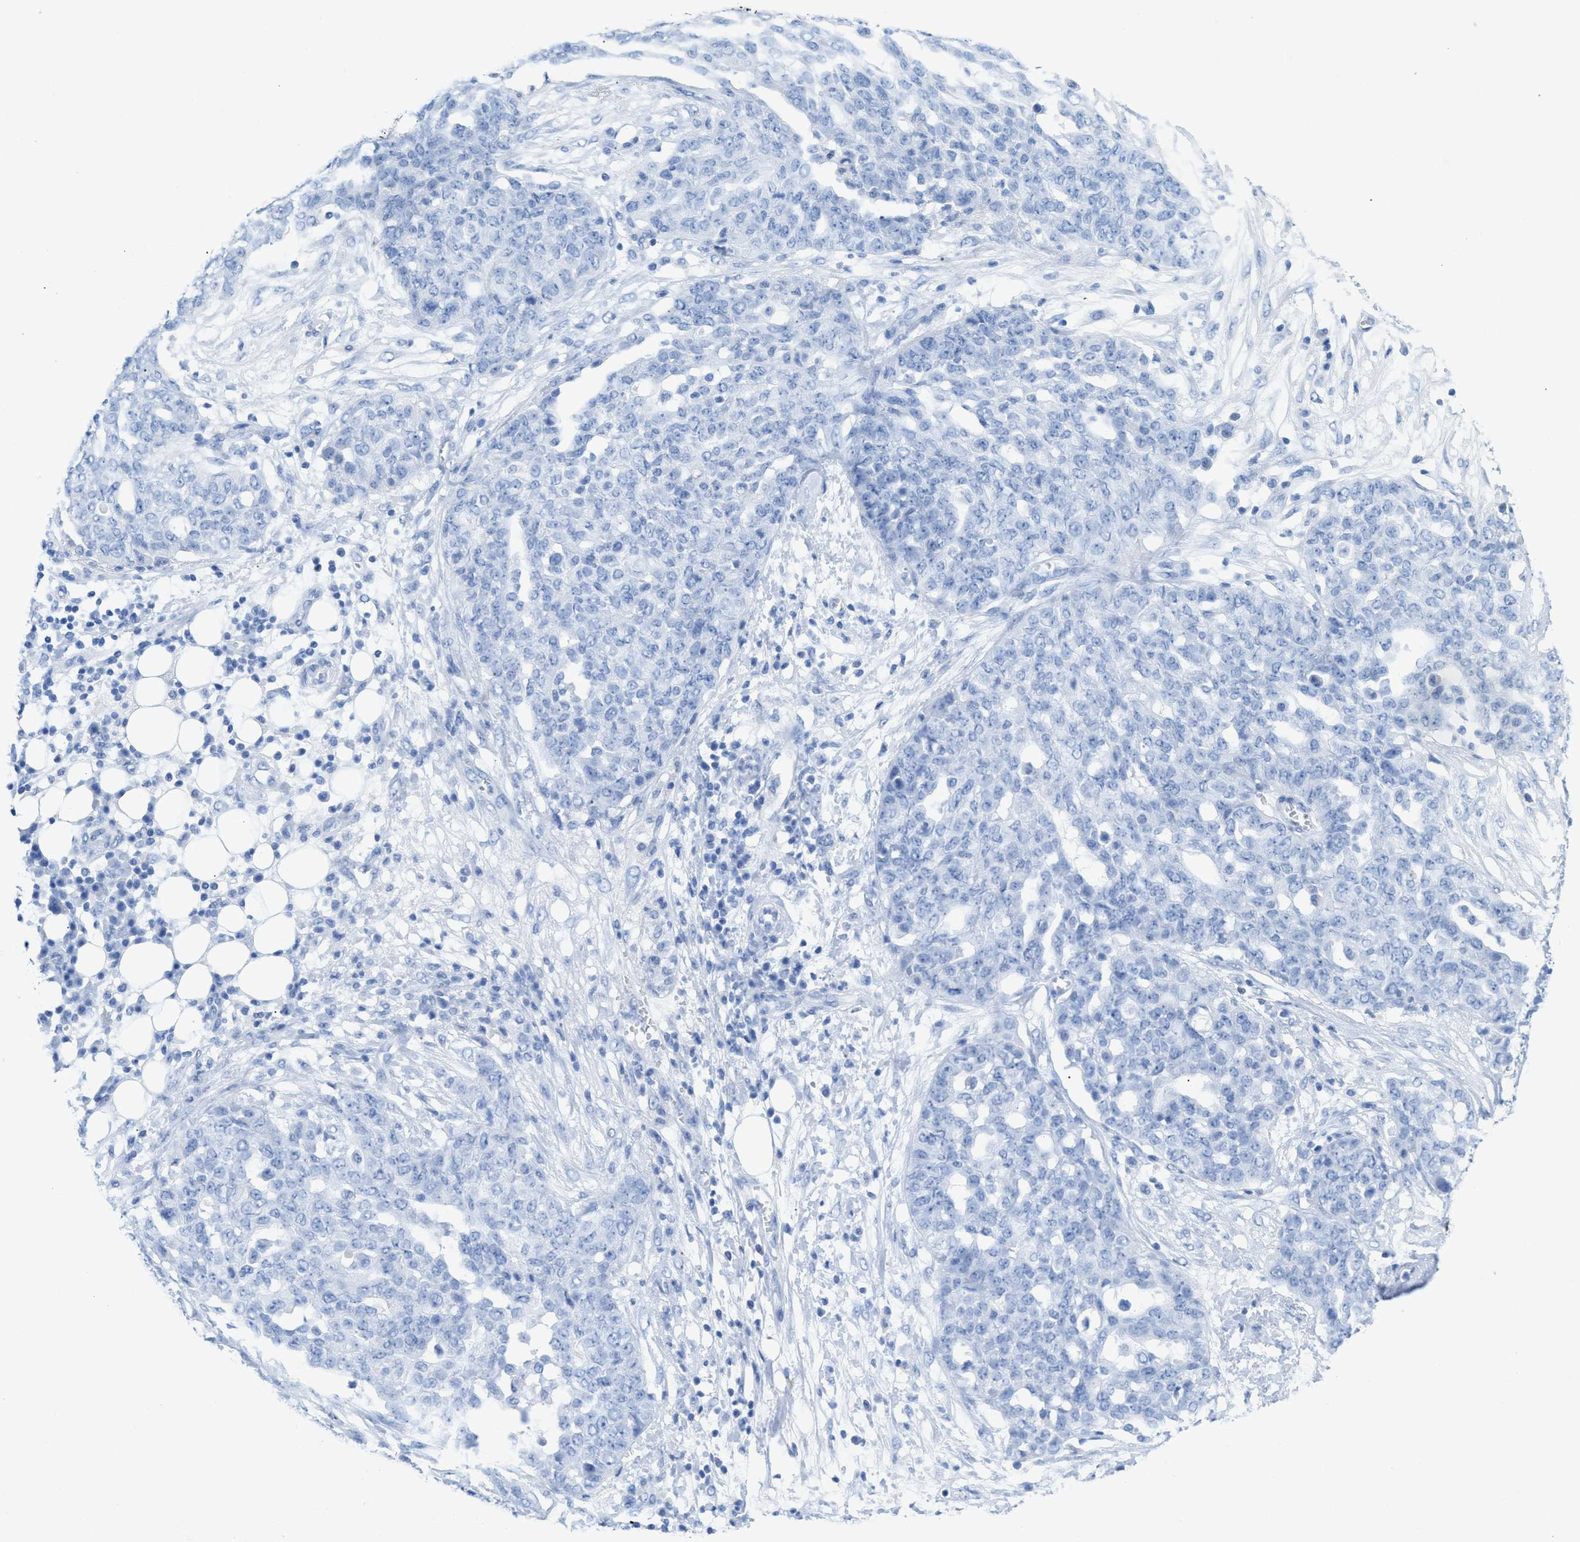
{"staining": {"intensity": "negative", "quantity": "none", "location": "none"}, "tissue": "ovarian cancer", "cell_type": "Tumor cells", "image_type": "cancer", "snomed": [{"axis": "morphology", "description": "Cystadenocarcinoma, serous, NOS"}, {"axis": "topography", "description": "Soft tissue"}, {"axis": "topography", "description": "Ovary"}], "caption": "Immunohistochemistry (IHC) image of neoplastic tissue: serous cystadenocarcinoma (ovarian) stained with DAB reveals no significant protein positivity in tumor cells.", "gene": "ANKFN1", "patient": {"sex": "female", "age": 57}}